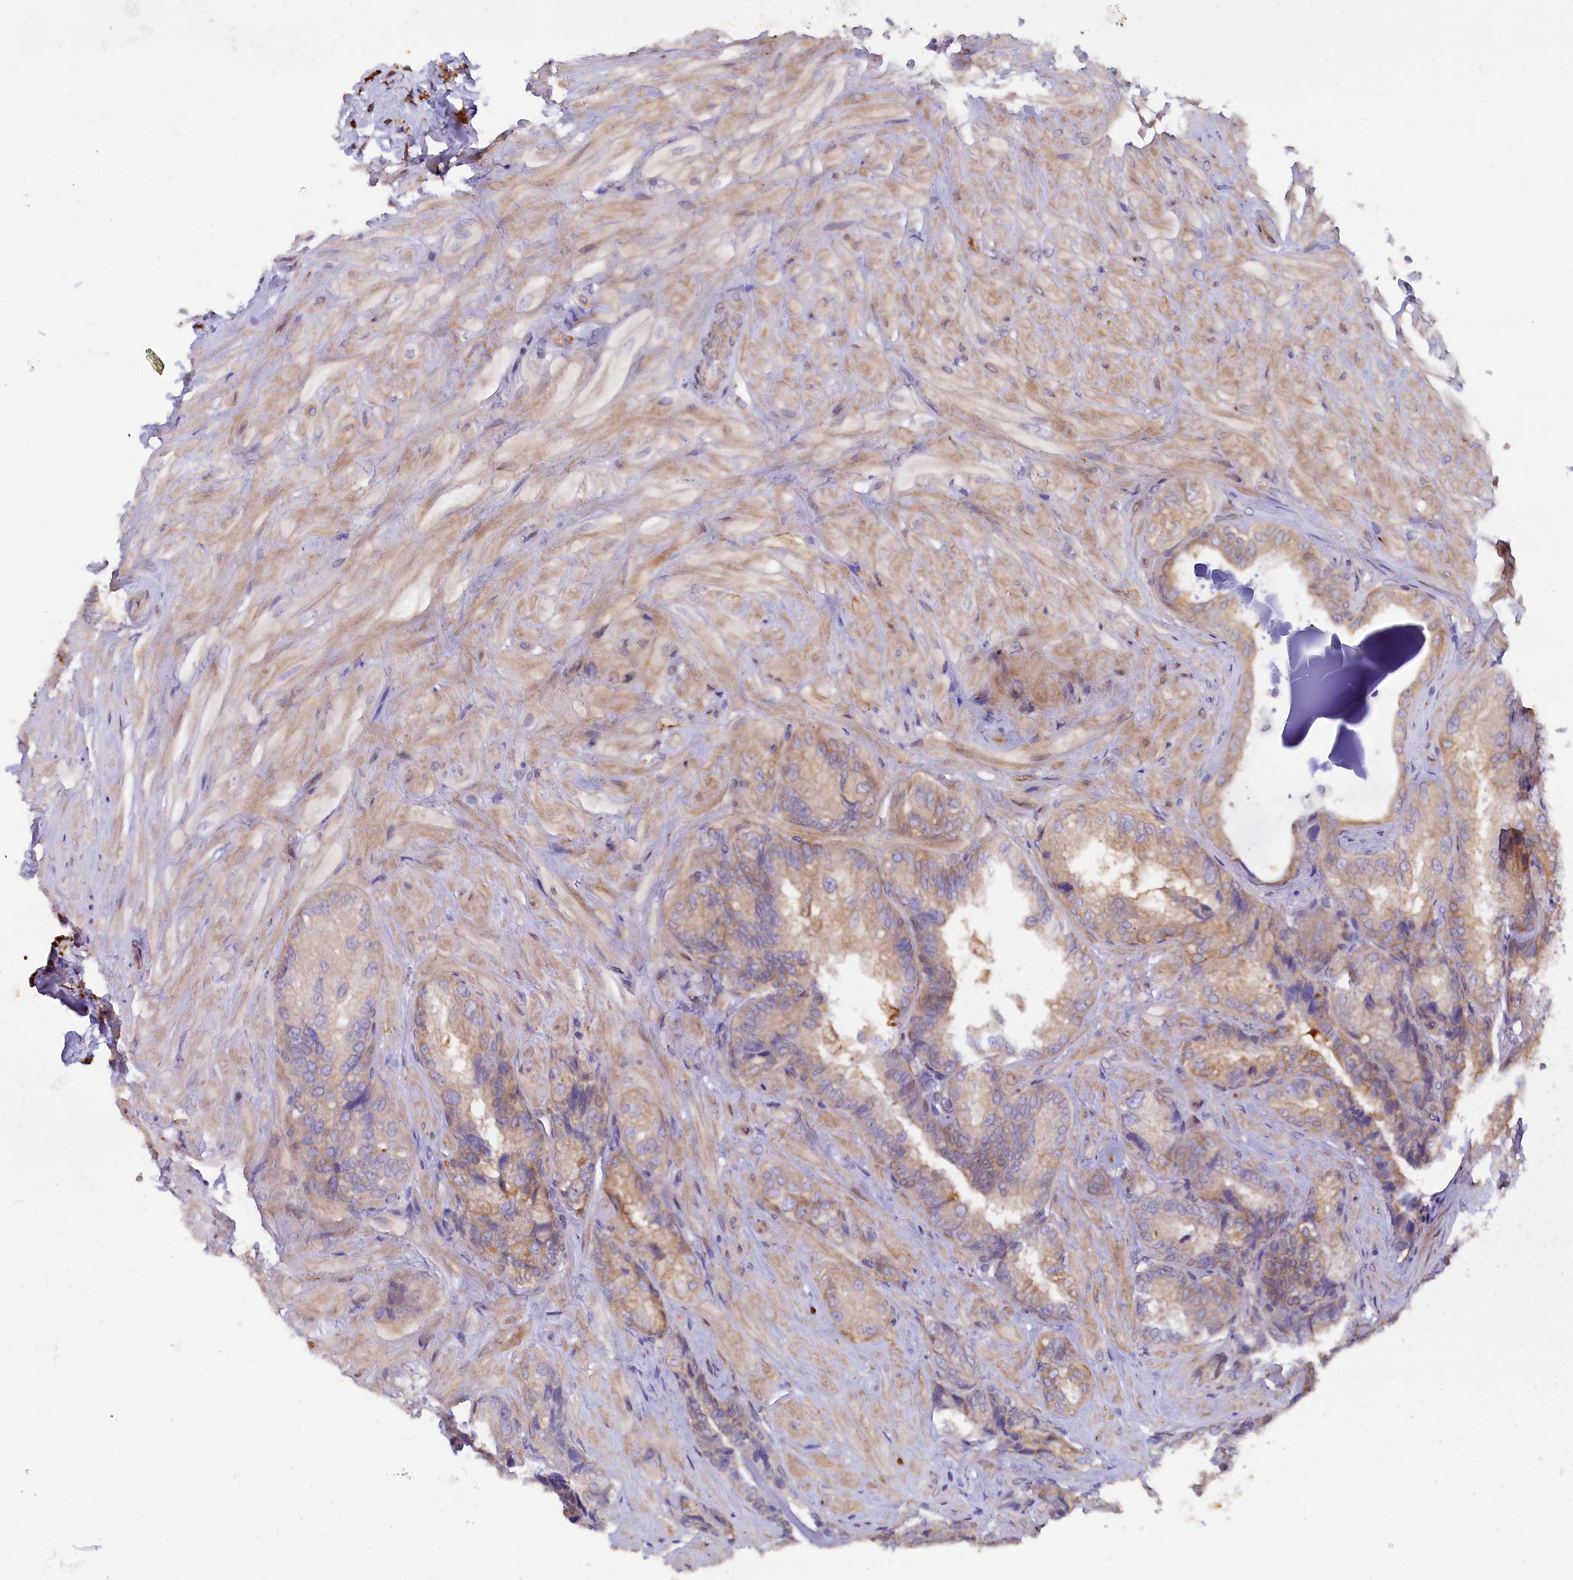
{"staining": {"intensity": "moderate", "quantity": ">75%", "location": "cytoplasmic/membranous"}, "tissue": "seminal vesicle", "cell_type": "Glandular cells", "image_type": "normal", "snomed": [{"axis": "morphology", "description": "Normal tissue, NOS"}, {"axis": "topography", "description": "Prostate and seminal vesicle, NOS"}, {"axis": "topography", "description": "Prostate"}, {"axis": "topography", "description": "Seminal veicle"}], "caption": "A medium amount of moderate cytoplasmic/membranous positivity is seen in about >75% of glandular cells in unremarkable seminal vesicle. (DAB (3,3'-diaminobenzidine) = brown stain, brightfield microscopy at high magnification).", "gene": "JPT2", "patient": {"sex": "male", "age": 67}}